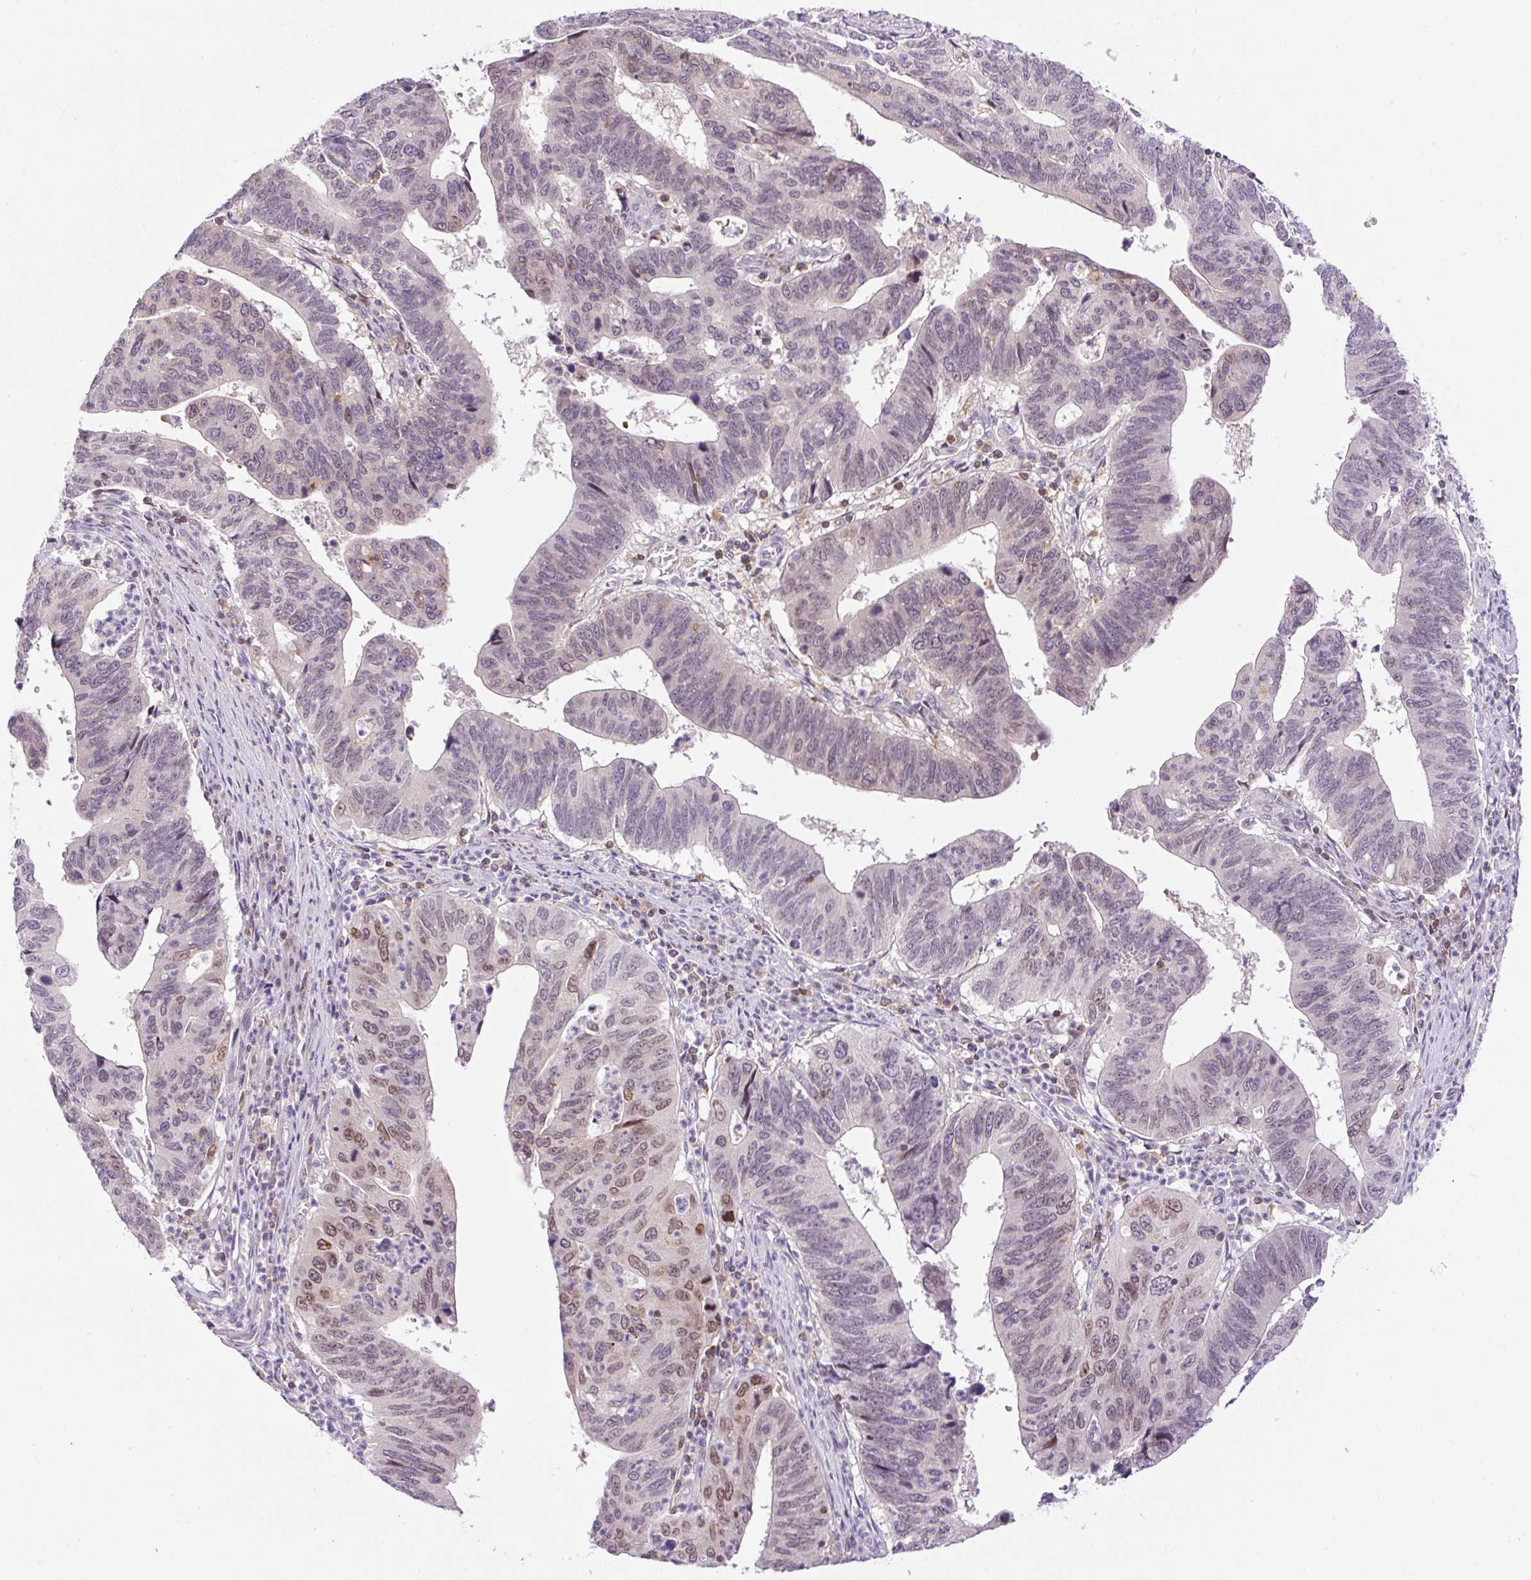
{"staining": {"intensity": "moderate", "quantity": "<25%", "location": "nuclear"}, "tissue": "stomach cancer", "cell_type": "Tumor cells", "image_type": "cancer", "snomed": [{"axis": "morphology", "description": "Adenocarcinoma, NOS"}, {"axis": "topography", "description": "Stomach"}], "caption": "Moderate nuclear protein positivity is appreciated in about <25% of tumor cells in adenocarcinoma (stomach).", "gene": "CARD11", "patient": {"sex": "male", "age": 59}}